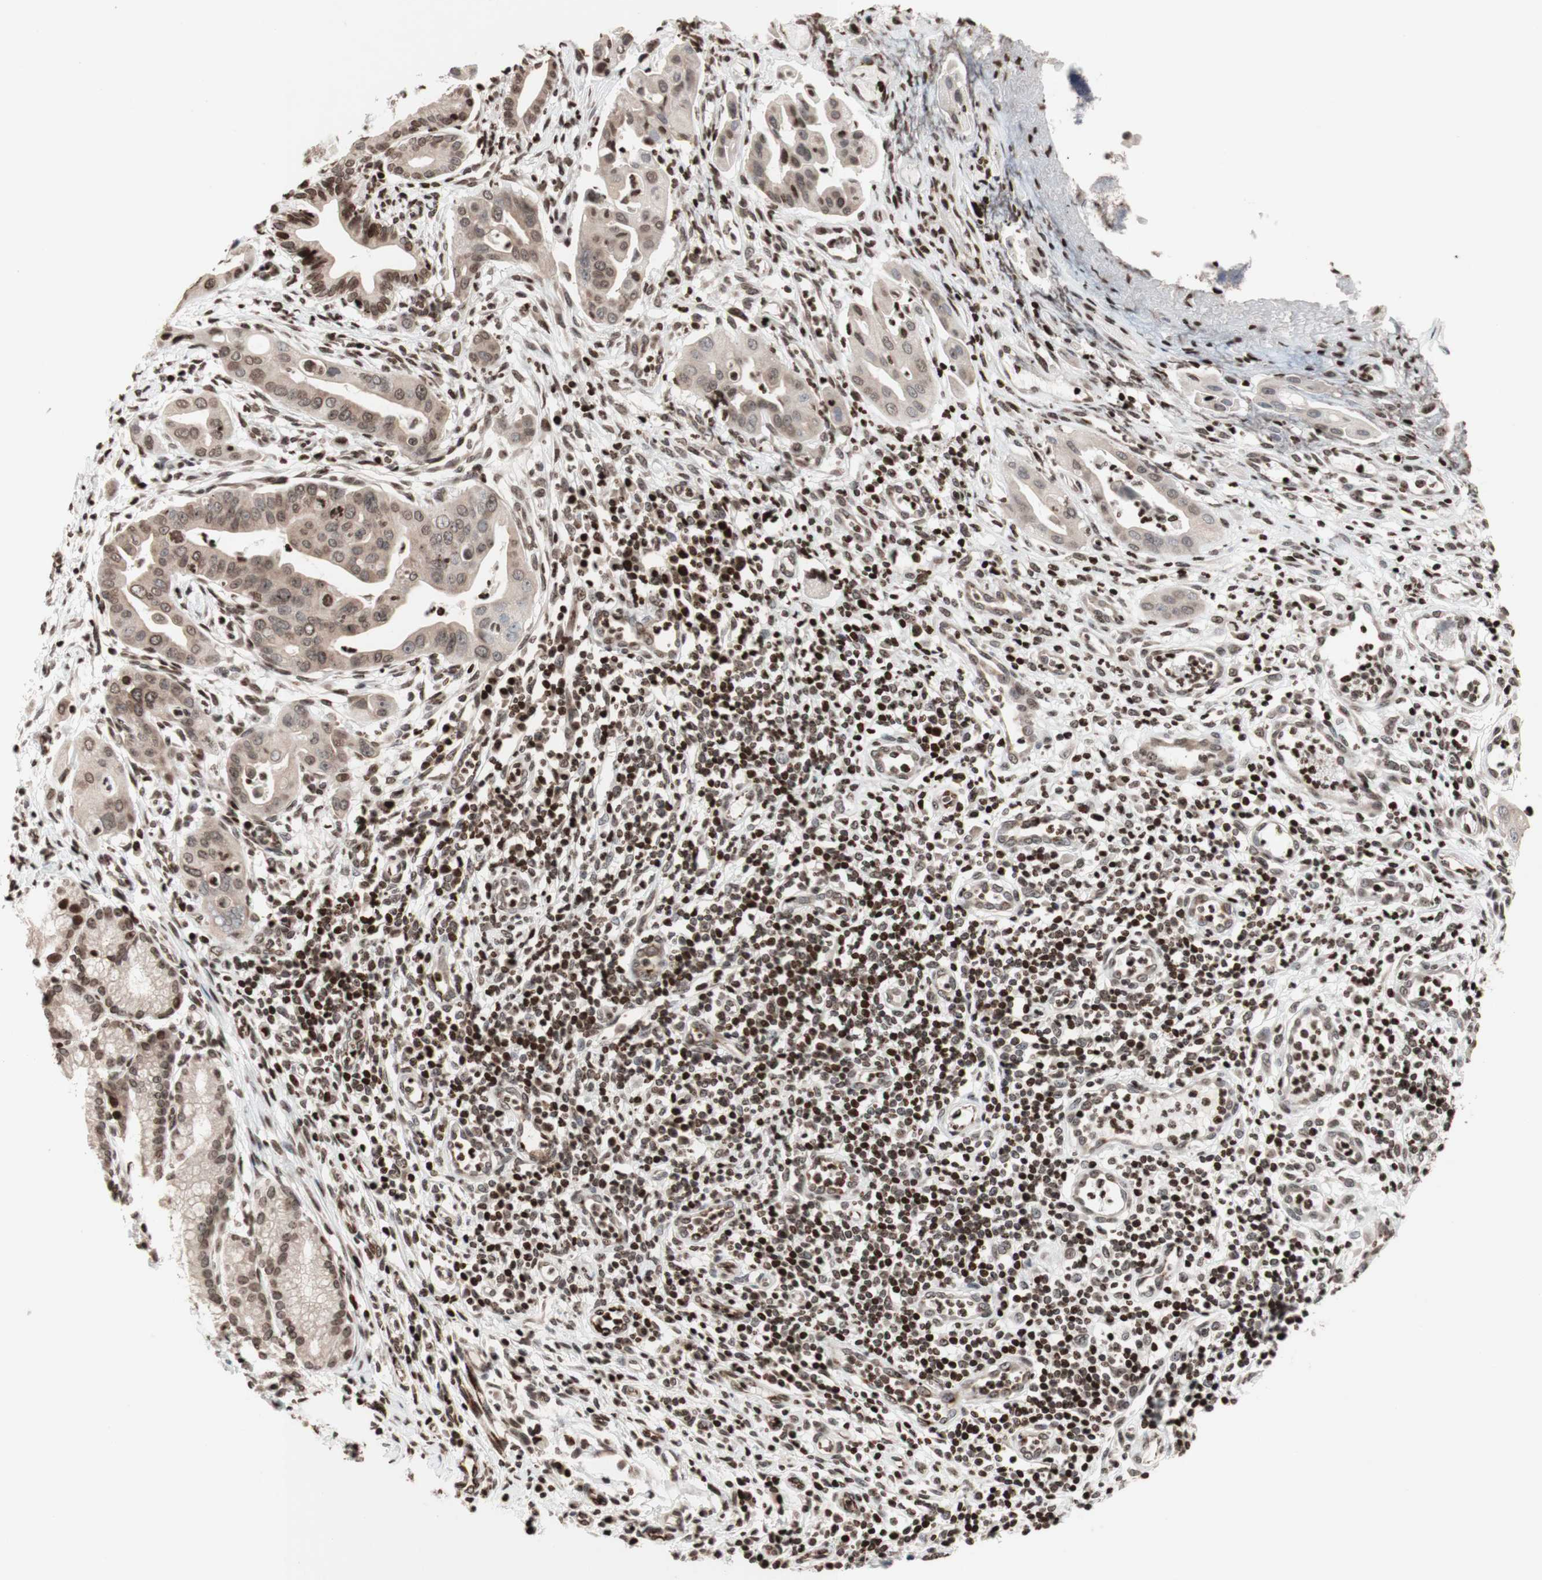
{"staining": {"intensity": "moderate", "quantity": "25%-75%", "location": "cytoplasmic/membranous,nuclear"}, "tissue": "pancreatic cancer", "cell_type": "Tumor cells", "image_type": "cancer", "snomed": [{"axis": "morphology", "description": "Adenocarcinoma, NOS"}, {"axis": "topography", "description": "Pancreas"}], "caption": "Immunohistochemical staining of pancreatic cancer displays medium levels of moderate cytoplasmic/membranous and nuclear positivity in about 25%-75% of tumor cells.", "gene": "NCAPD2", "patient": {"sex": "female", "age": 75}}